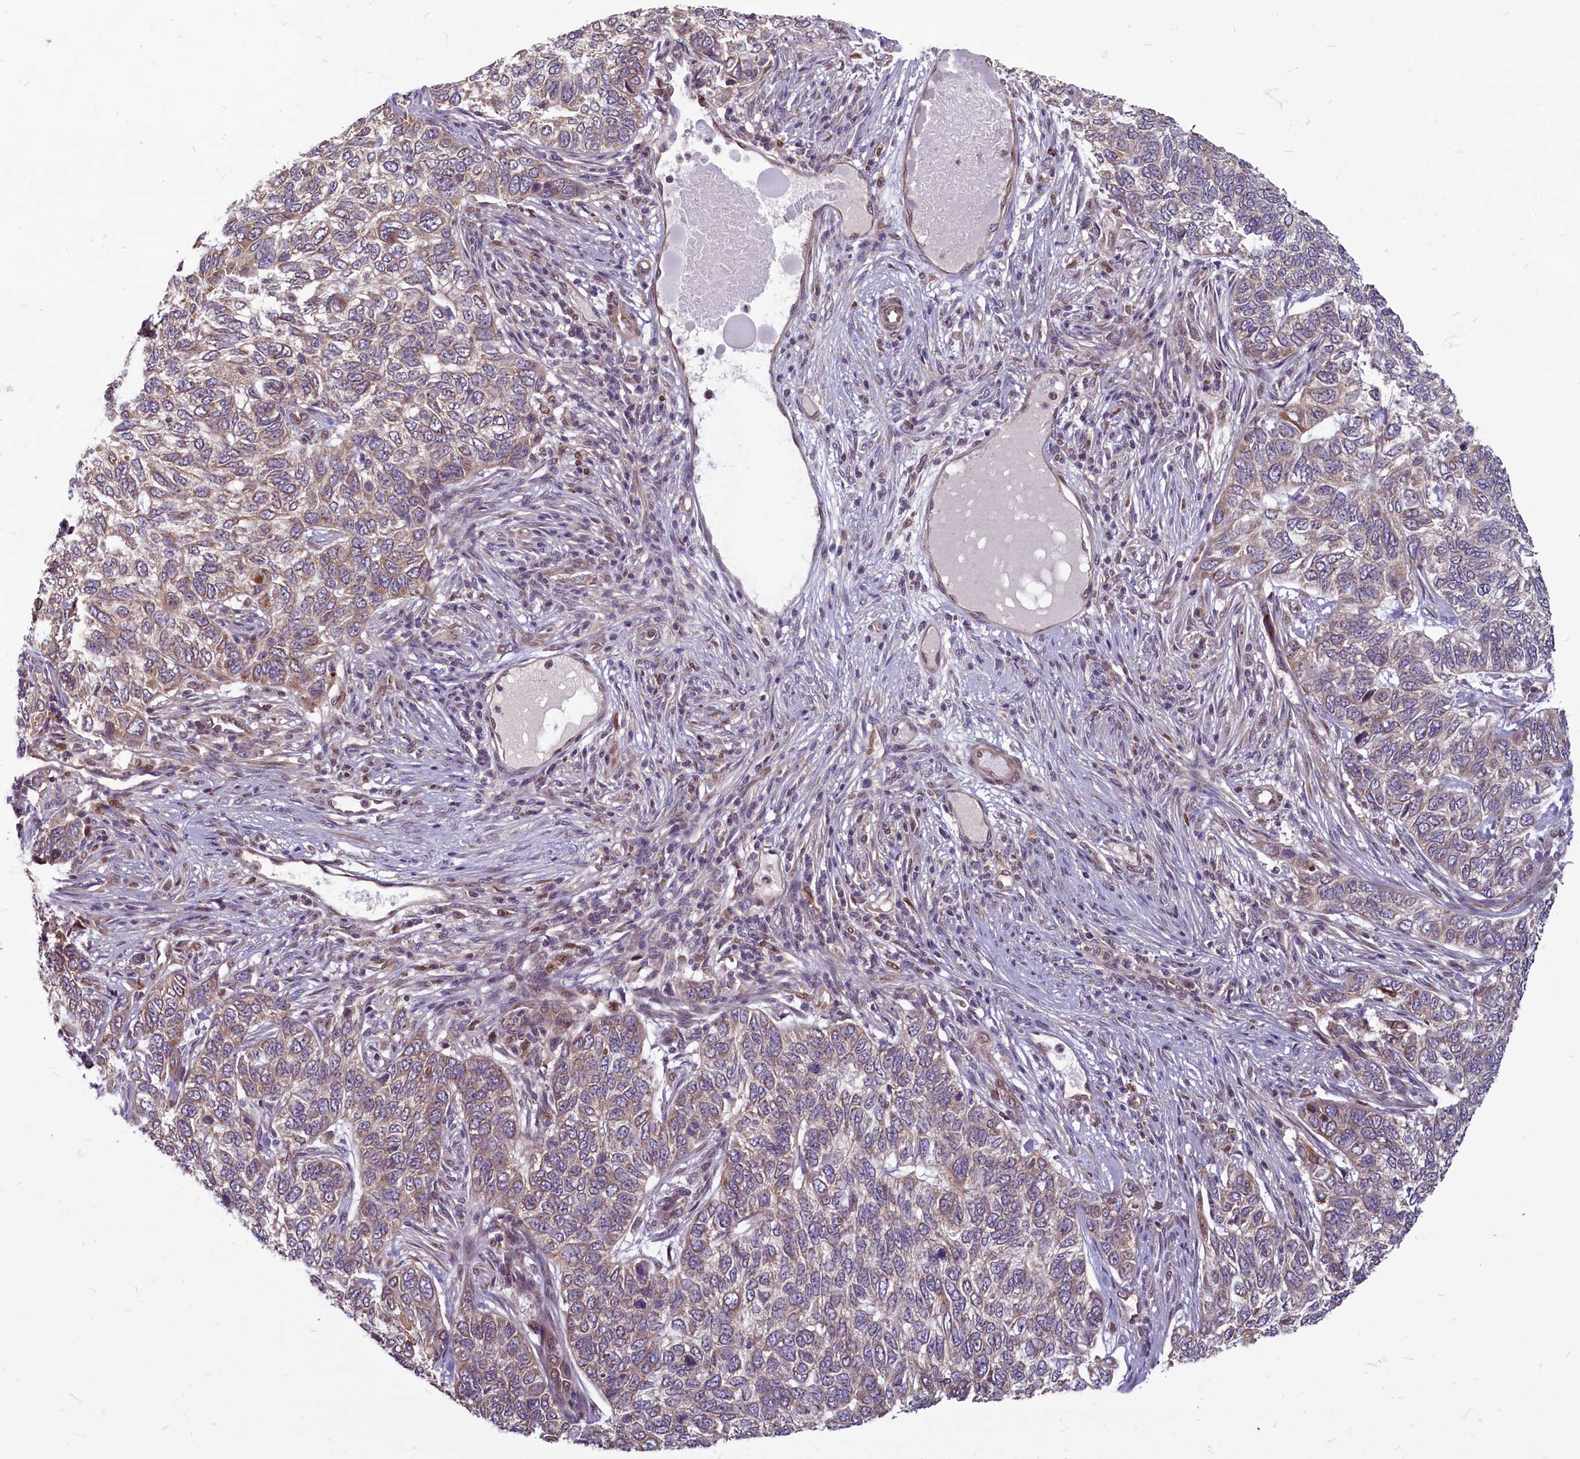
{"staining": {"intensity": "weak", "quantity": "25%-75%", "location": "cytoplasmic/membranous"}, "tissue": "skin cancer", "cell_type": "Tumor cells", "image_type": "cancer", "snomed": [{"axis": "morphology", "description": "Basal cell carcinoma"}, {"axis": "topography", "description": "Skin"}], "caption": "Immunohistochemical staining of basal cell carcinoma (skin) reveals low levels of weak cytoplasmic/membranous positivity in about 25%-75% of tumor cells. (brown staining indicates protein expression, while blue staining denotes nuclei).", "gene": "MYCBP", "patient": {"sex": "female", "age": 65}}